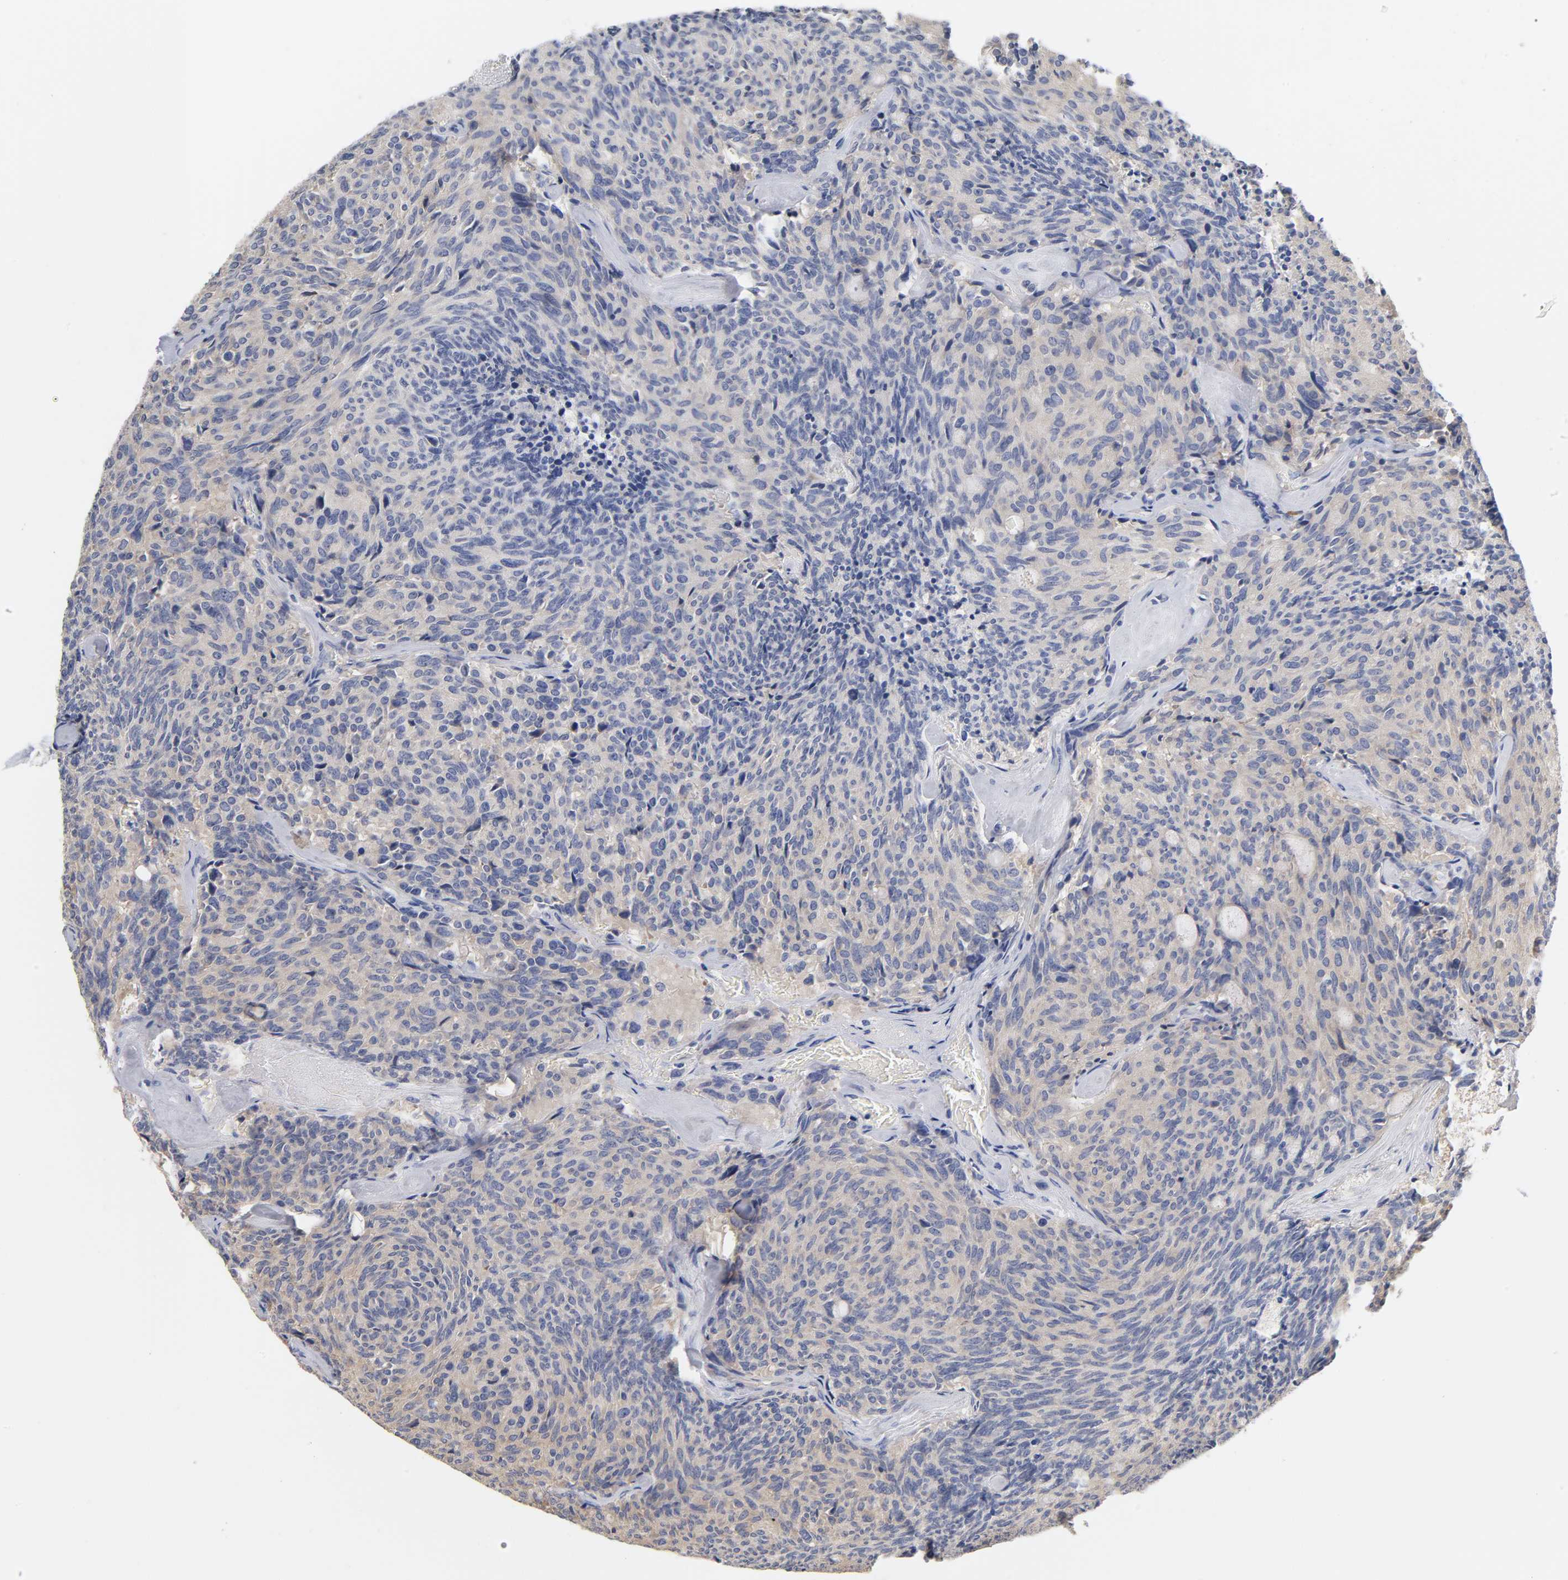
{"staining": {"intensity": "weak", "quantity": ">75%", "location": "cytoplasmic/membranous"}, "tissue": "carcinoid", "cell_type": "Tumor cells", "image_type": "cancer", "snomed": [{"axis": "morphology", "description": "Carcinoid, malignant, NOS"}, {"axis": "topography", "description": "Pancreas"}], "caption": "Human carcinoid stained with a protein marker exhibits weak staining in tumor cells.", "gene": "RPS29", "patient": {"sex": "female", "age": 54}}